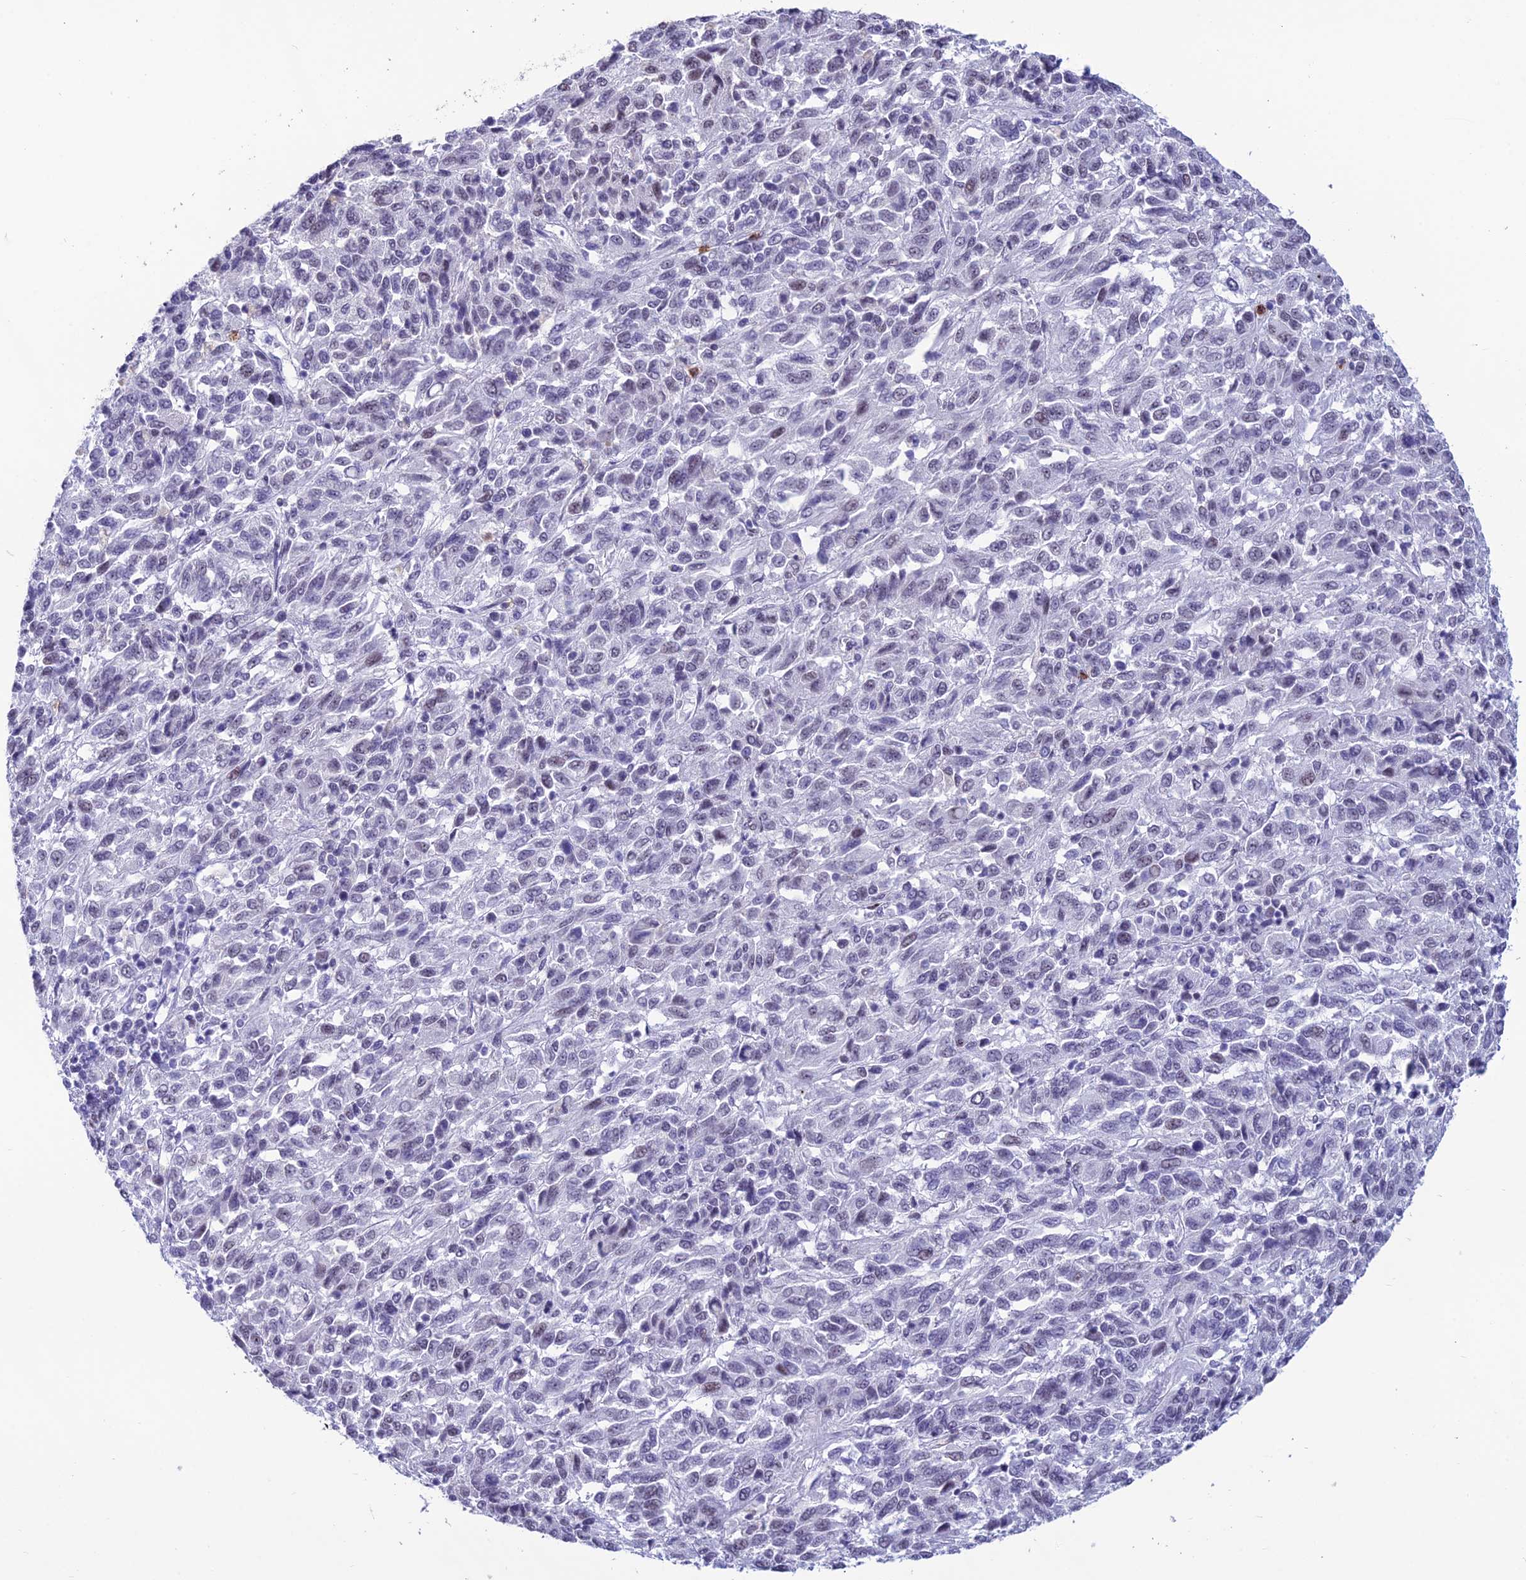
{"staining": {"intensity": "negative", "quantity": "none", "location": "none"}, "tissue": "melanoma", "cell_type": "Tumor cells", "image_type": "cancer", "snomed": [{"axis": "morphology", "description": "Malignant melanoma, Metastatic site"}, {"axis": "topography", "description": "Lung"}], "caption": "This is a image of IHC staining of melanoma, which shows no positivity in tumor cells.", "gene": "MFSD2B", "patient": {"sex": "male", "age": 64}}